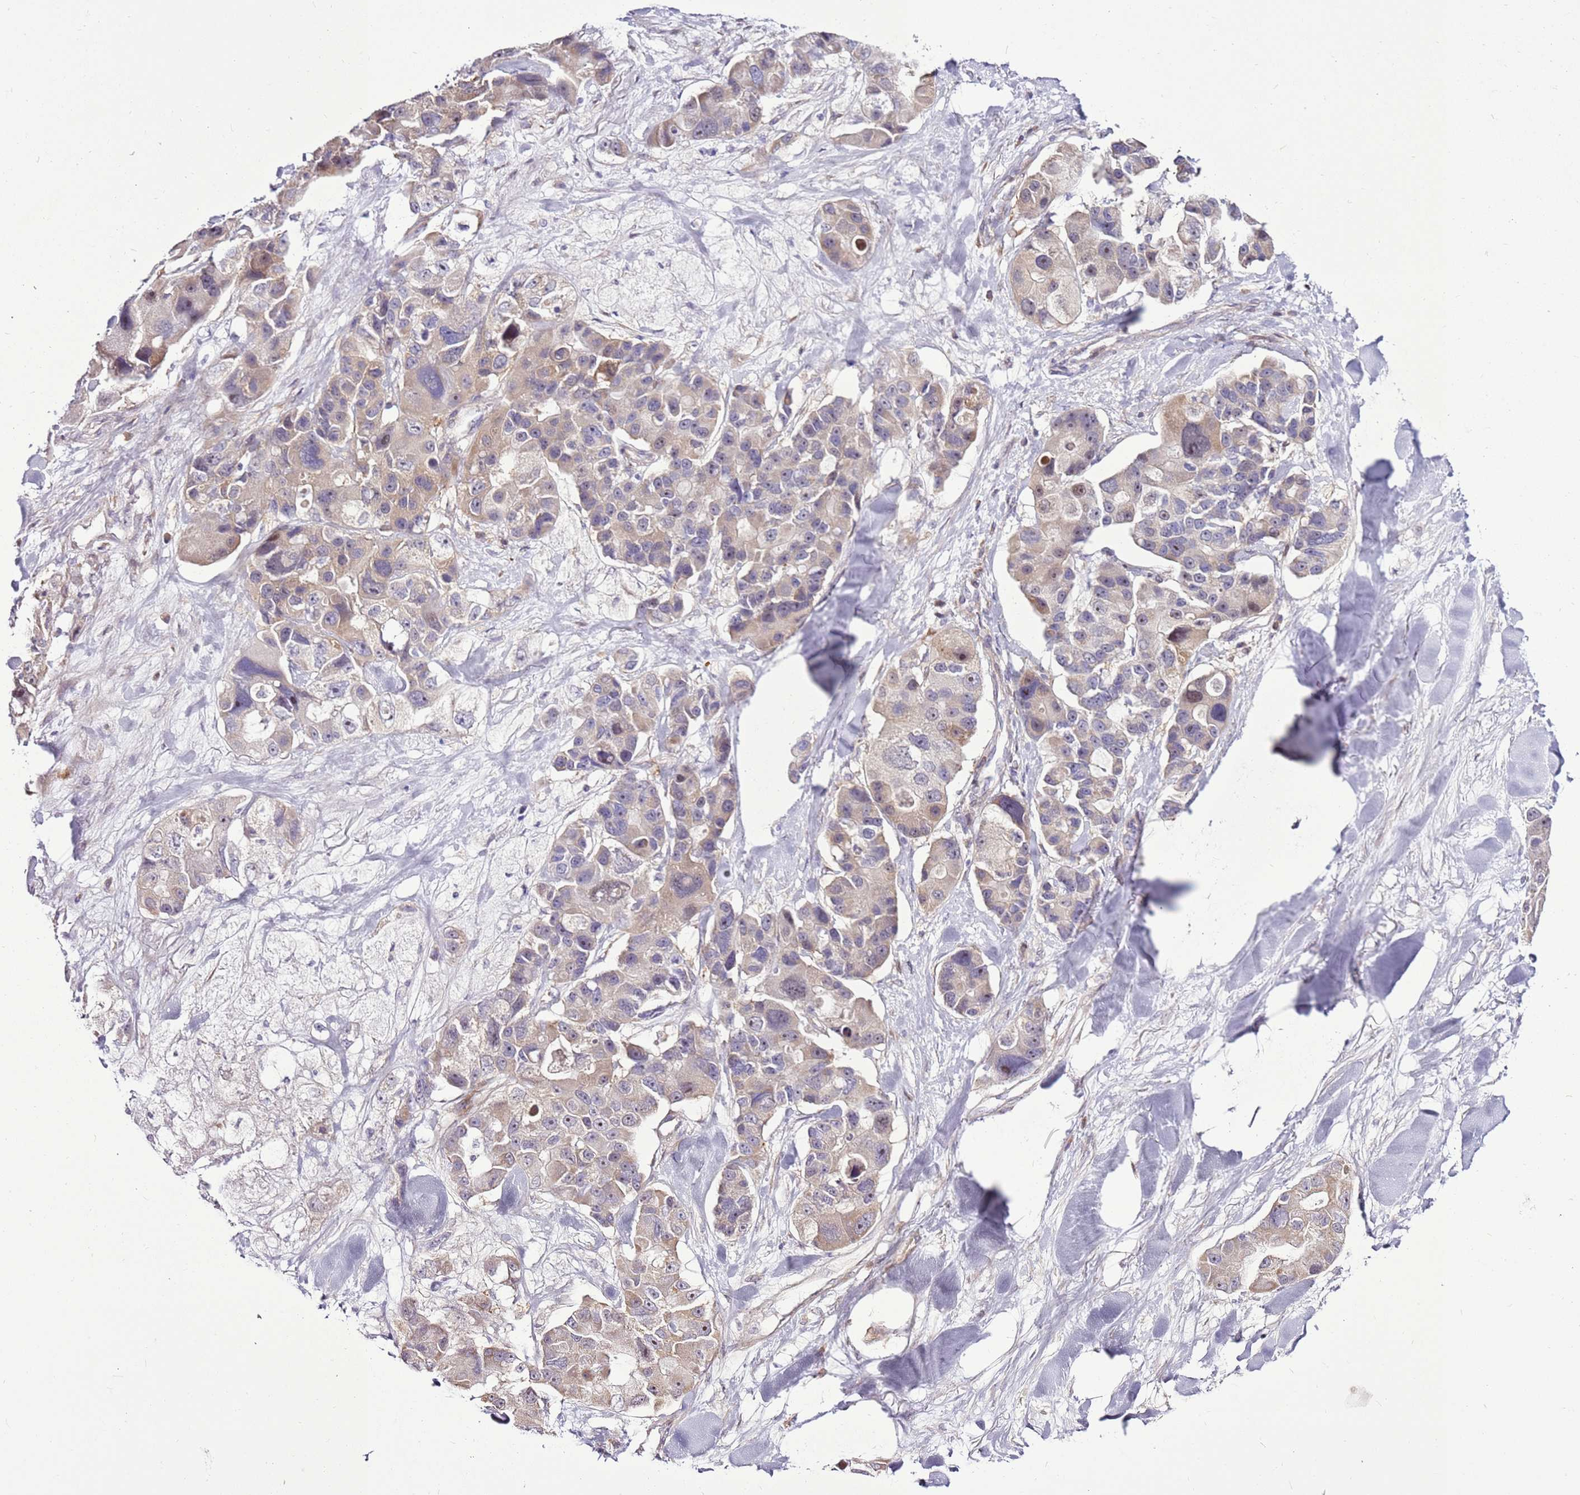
{"staining": {"intensity": "weak", "quantity": "25%-75%", "location": "cytoplasmic/membranous"}, "tissue": "lung cancer", "cell_type": "Tumor cells", "image_type": "cancer", "snomed": [{"axis": "morphology", "description": "Adenocarcinoma, NOS"}, {"axis": "topography", "description": "Lung"}], "caption": "Tumor cells display low levels of weak cytoplasmic/membranous positivity in approximately 25%-75% of cells in lung cancer (adenocarcinoma). (DAB IHC with brightfield microscopy, high magnification).", "gene": "SLC38A5", "patient": {"sex": "female", "age": 54}}